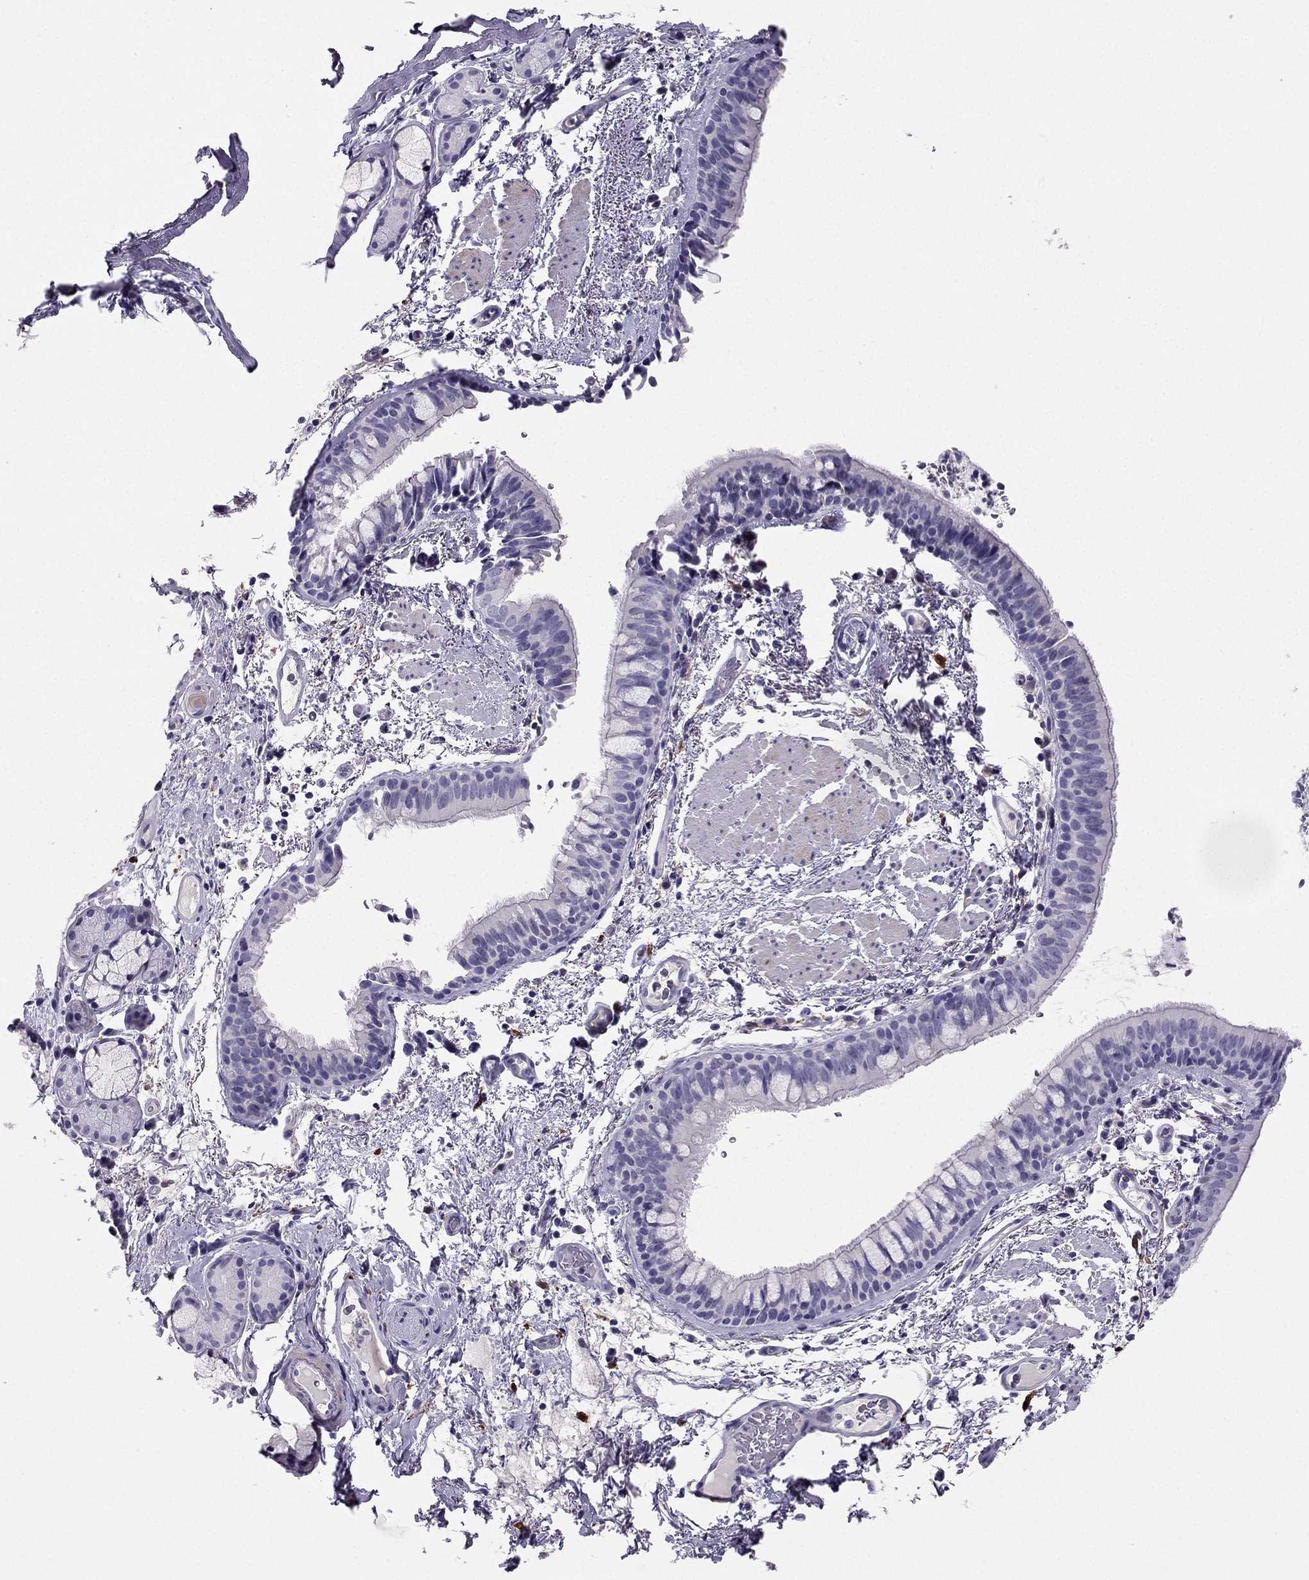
{"staining": {"intensity": "negative", "quantity": "none", "location": "none"}, "tissue": "bronchus", "cell_type": "Respiratory epithelial cells", "image_type": "normal", "snomed": [{"axis": "morphology", "description": "Normal tissue, NOS"}, {"axis": "topography", "description": "Bronchus"}], "caption": "Respiratory epithelial cells are negative for brown protein staining in unremarkable bronchus. (DAB (3,3'-diaminobenzidine) immunohistochemistry with hematoxylin counter stain).", "gene": "LMTK3", "patient": {"sex": "female", "age": 64}}